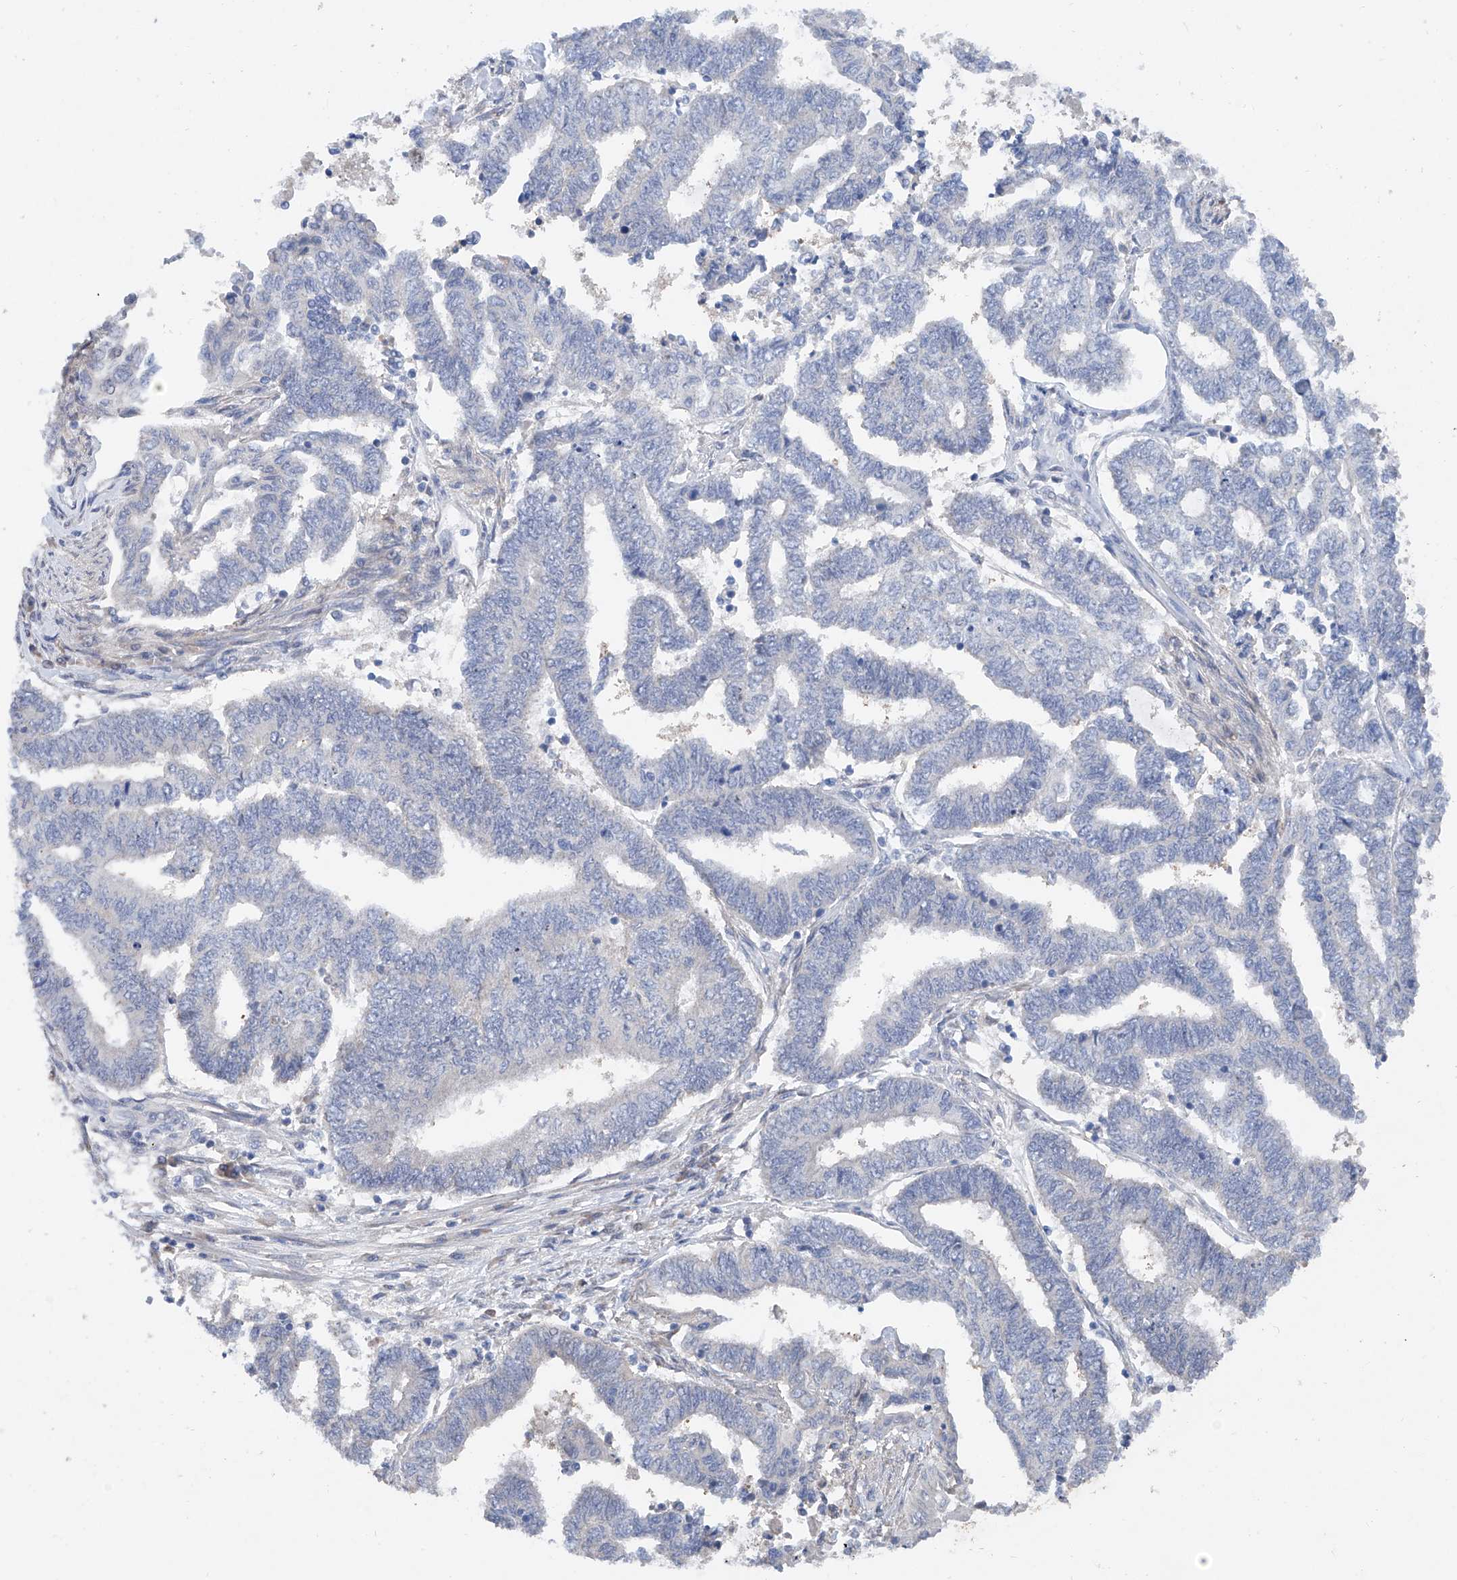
{"staining": {"intensity": "negative", "quantity": "none", "location": "none"}, "tissue": "endometrial cancer", "cell_type": "Tumor cells", "image_type": "cancer", "snomed": [{"axis": "morphology", "description": "Adenocarcinoma, NOS"}, {"axis": "topography", "description": "Uterus"}, {"axis": "topography", "description": "Endometrium"}], "caption": "DAB immunohistochemical staining of adenocarcinoma (endometrial) reveals no significant positivity in tumor cells.", "gene": "FUCA2", "patient": {"sex": "female", "age": 70}}